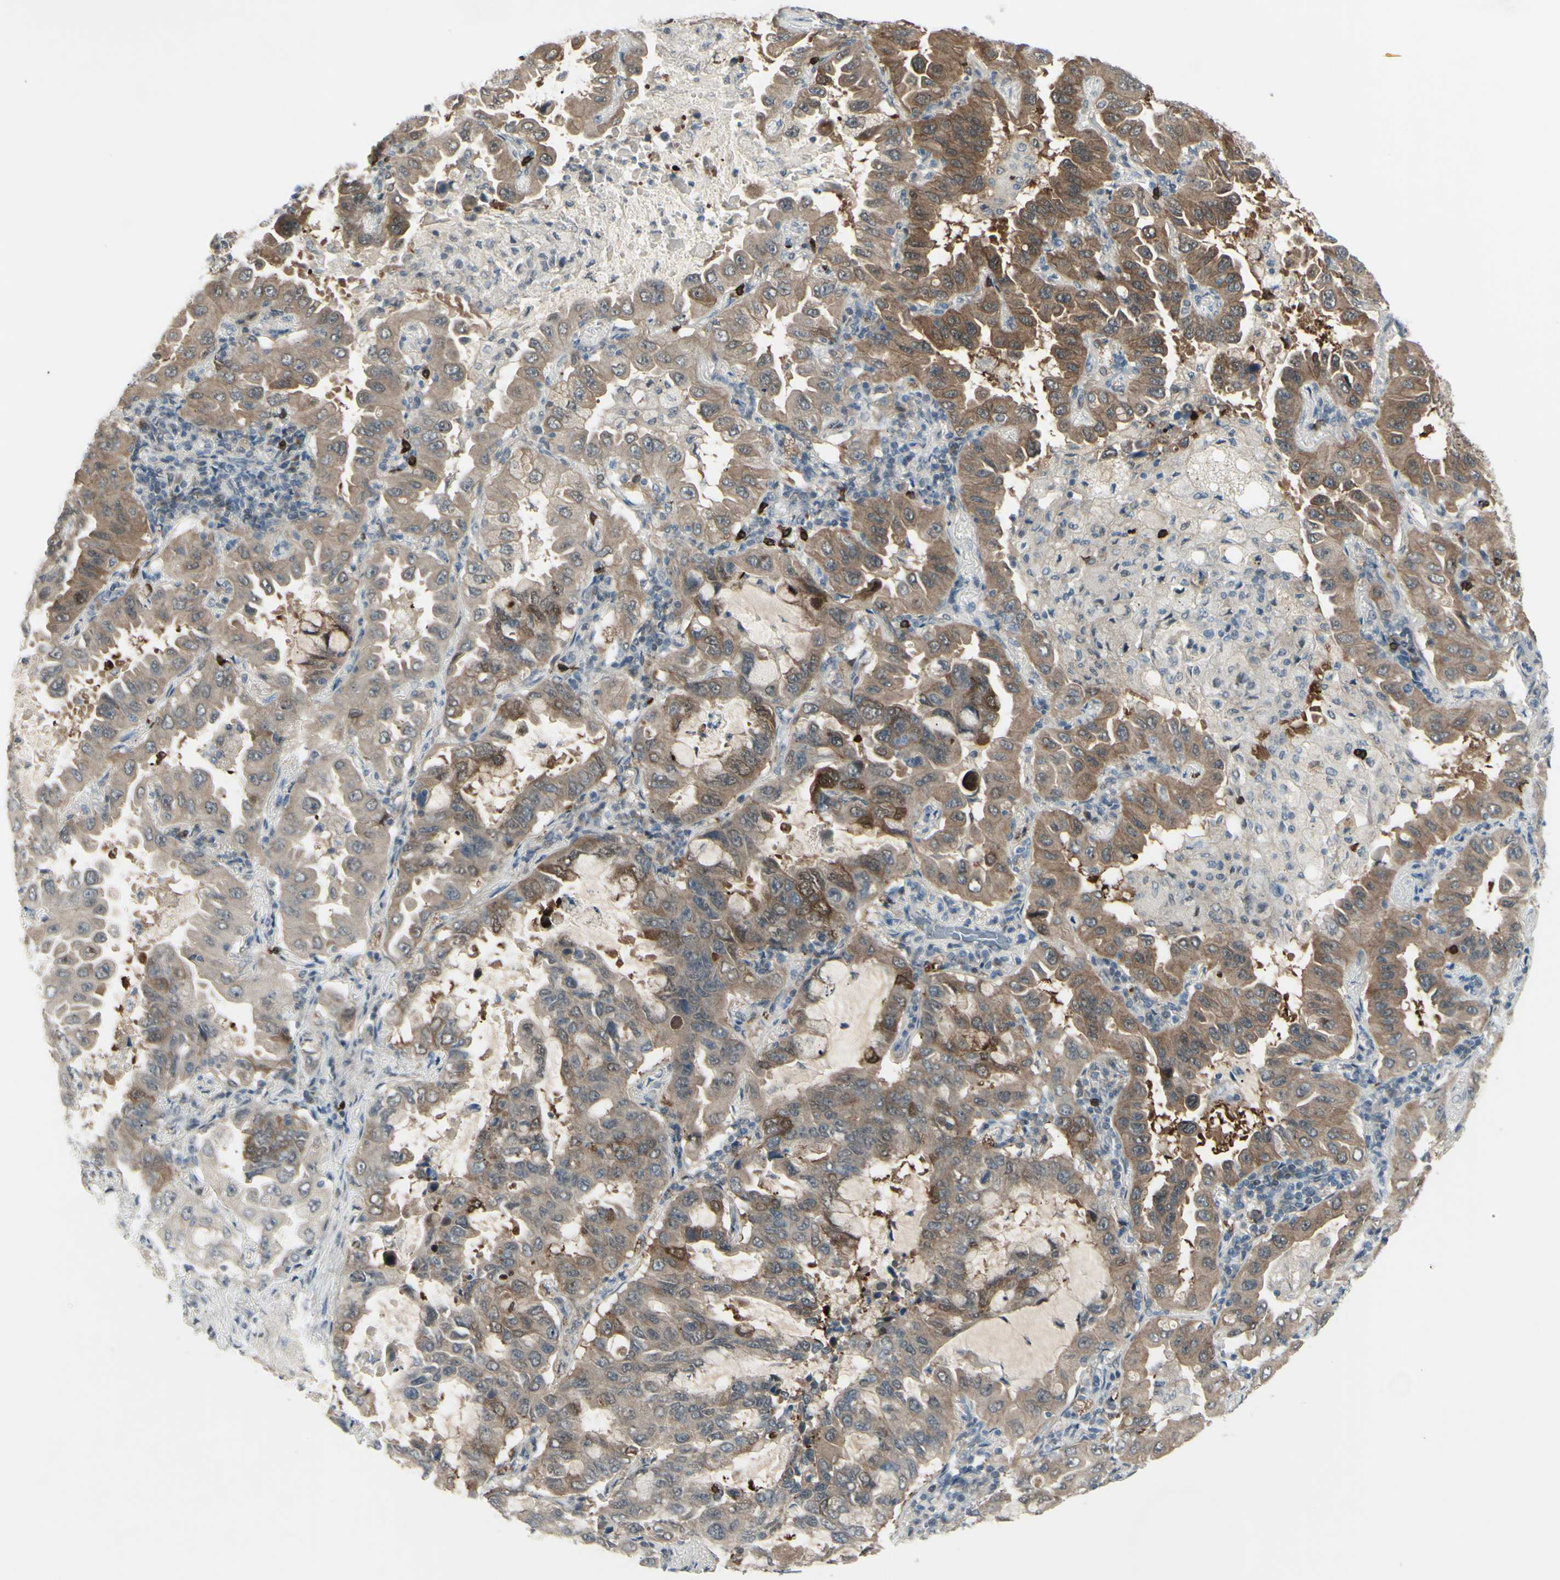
{"staining": {"intensity": "moderate", "quantity": ">75%", "location": "cytoplasmic/membranous"}, "tissue": "lung cancer", "cell_type": "Tumor cells", "image_type": "cancer", "snomed": [{"axis": "morphology", "description": "Adenocarcinoma, NOS"}, {"axis": "topography", "description": "Lung"}], "caption": "The histopathology image reveals immunohistochemical staining of adenocarcinoma (lung). There is moderate cytoplasmic/membranous staining is identified in approximately >75% of tumor cells. The staining was performed using DAB to visualize the protein expression in brown, while the nuclei were stained in blue with hematoxylin (Magnification: 20x).", "gene": "ETNK1", "patient": {"sex": "male", "age": 64}}